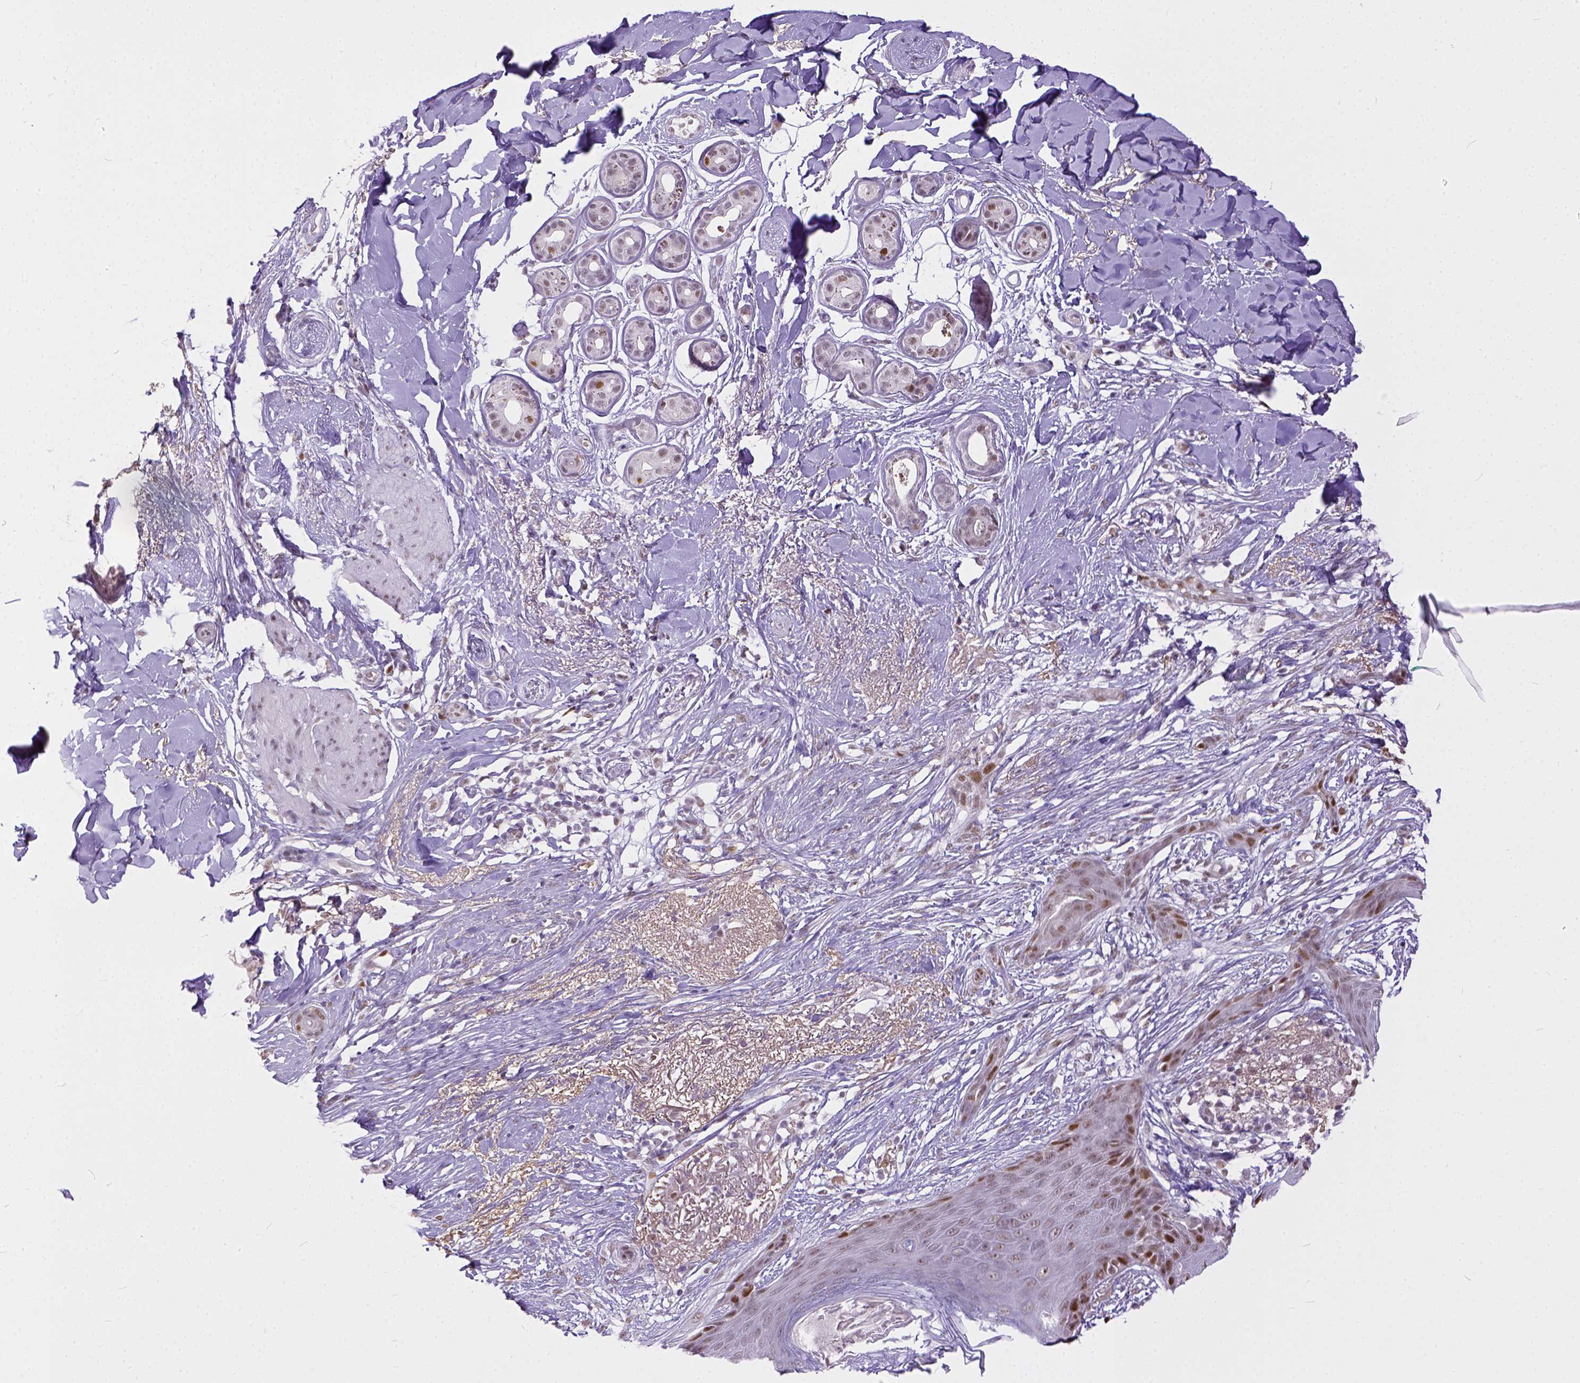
{"staining": {"intensity": "moderate", "quantity": ">75%", "location": "nuclear"}, "tissue": "skin cancer", "cell_type": "Tumor cells", "image_type": "cancer", "snomed": [{"axis": "morphology", "description": "Normal tissue, NOS"}, {"axis": "morphology", "description": "Basal cell carcinoma"}, {"axis": "topography", "description": "Skin"}], "caption": "Immunohistochemical staining of skin cancer (basal cell carcinoma) shows moderate nuclear protein expression in approximately >75% of tumor cells.", "gene": "ERCC1", "patient": {"sex": "male", "age": 84}}